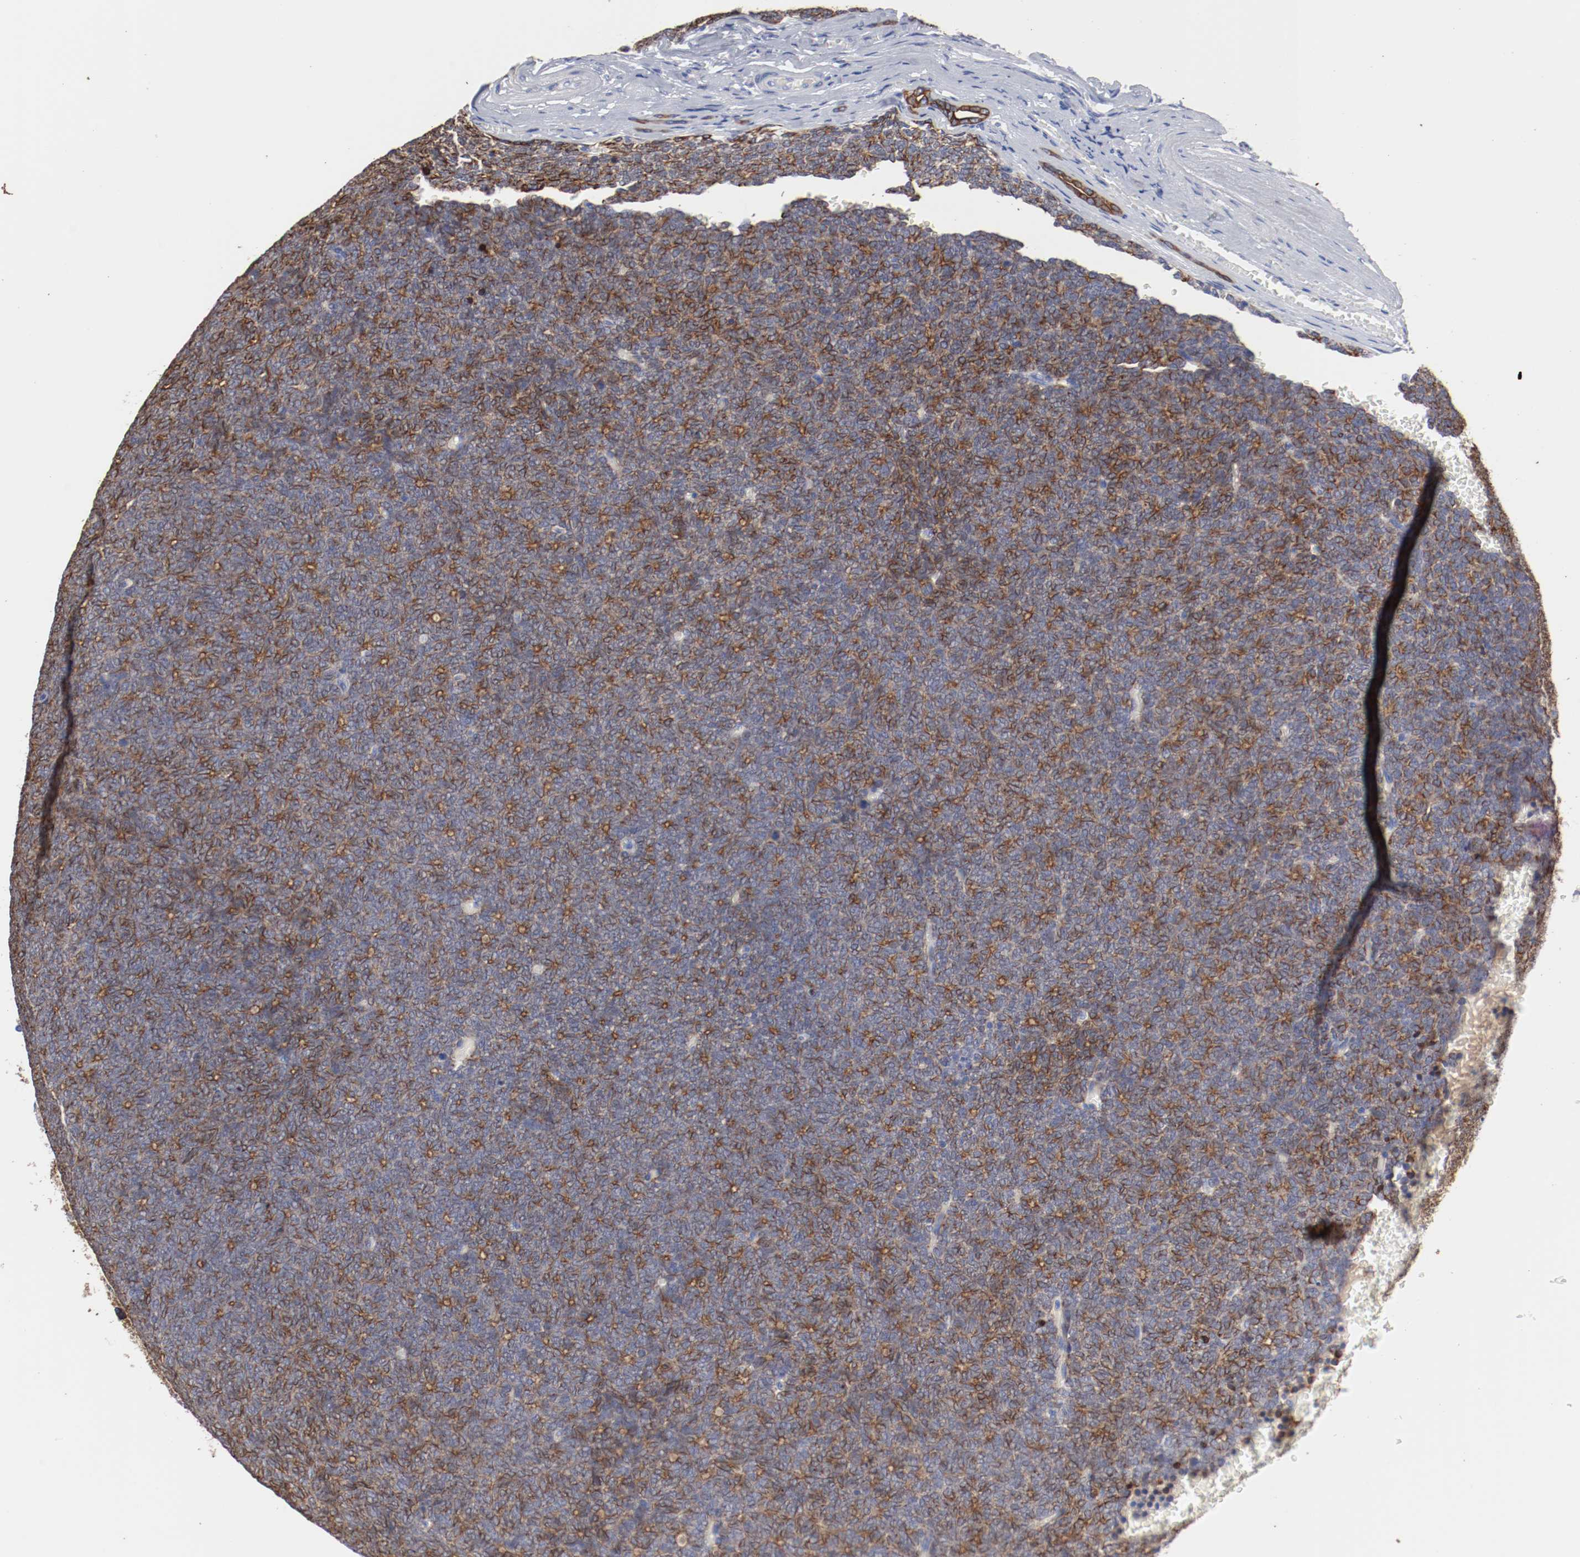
{"staining": {"intensity": "moderate", "quantity": "25%-75%", "location": "cytoplasmic/membranous"}, "tissue": "renal cancer", "cell_type": "Tumor cells", "image_type": "cancer", "snomed": [{"axis": "morphology", "description": "Neoplasm, malignant, NOS"}, {"axis": "topography", "description": "Kidney"}], "caption": "Protein expression analysis of renal malignant neoplasm displays moderate cytoplasmic/membranous staining in approximately 25%-75% of tumor cells. The staining was performed using DAB, with brown indicating positive protein expression. Nuclei are stained blue with hematoxylin.", "gene": "TSPAN6", "patient": {"sex": "male", "age": 28}}